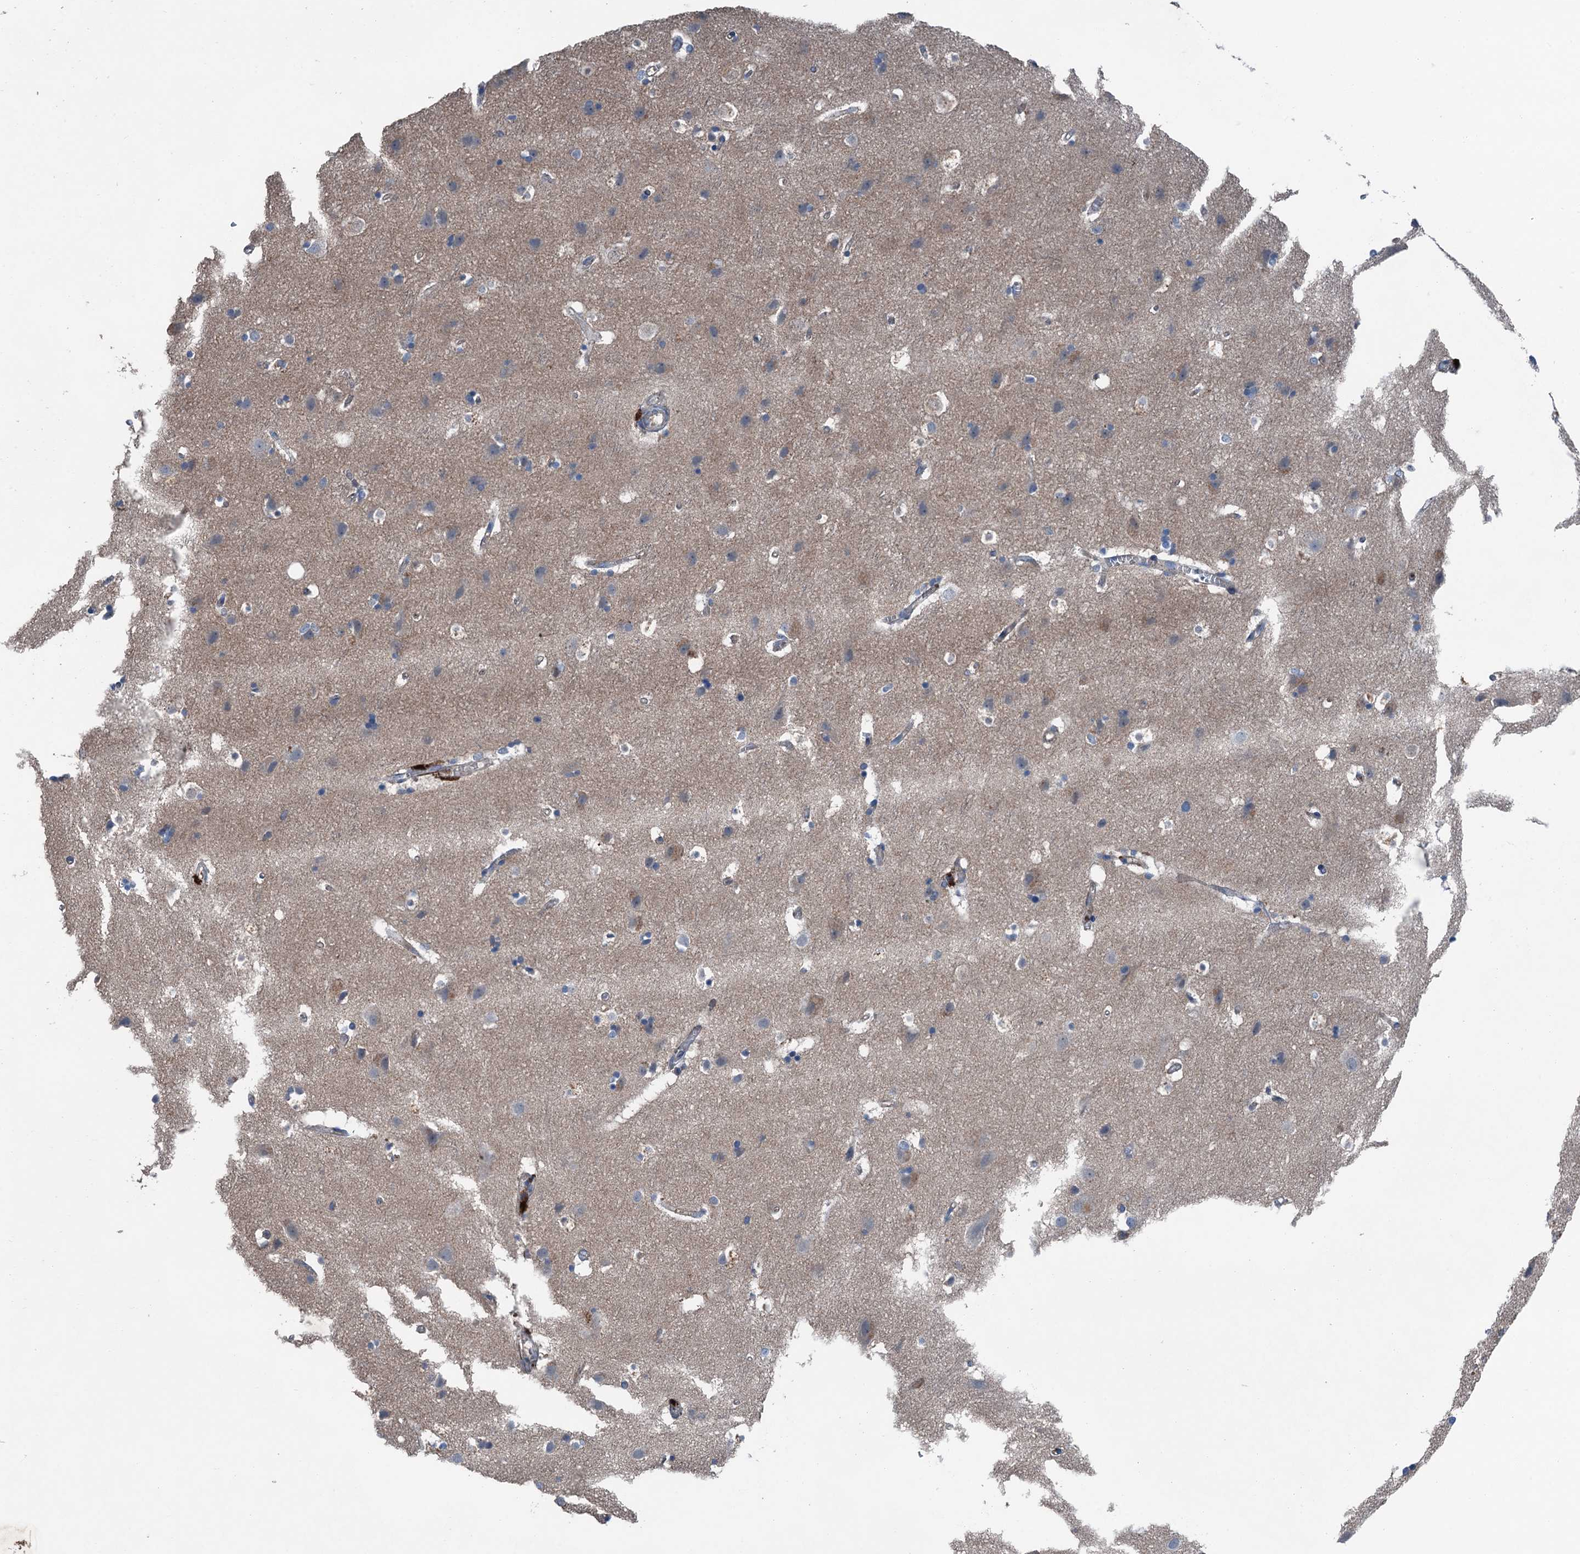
{"staining": {"intensity": "negative", "quantity": "none", "location": "none"}, "tissue": "cerebral cortex", "cell_type": "Endothelial cells", "image_type": "normal", "snomed": [{"axis": "morphology", "description": "Normal tissue, NOS"}, {"axis": "topography", "description": "Cerebral cortex"}], "caption": "The micrograph shows no staining of endothelial cells in normal cerebral cortex. (Brightfield microscopy of DAB (3,3'-diaminobenzidine) IHC at high magnification).", "gene": "SLC2A10", "patient": {"sex": "male", "age": 54}}